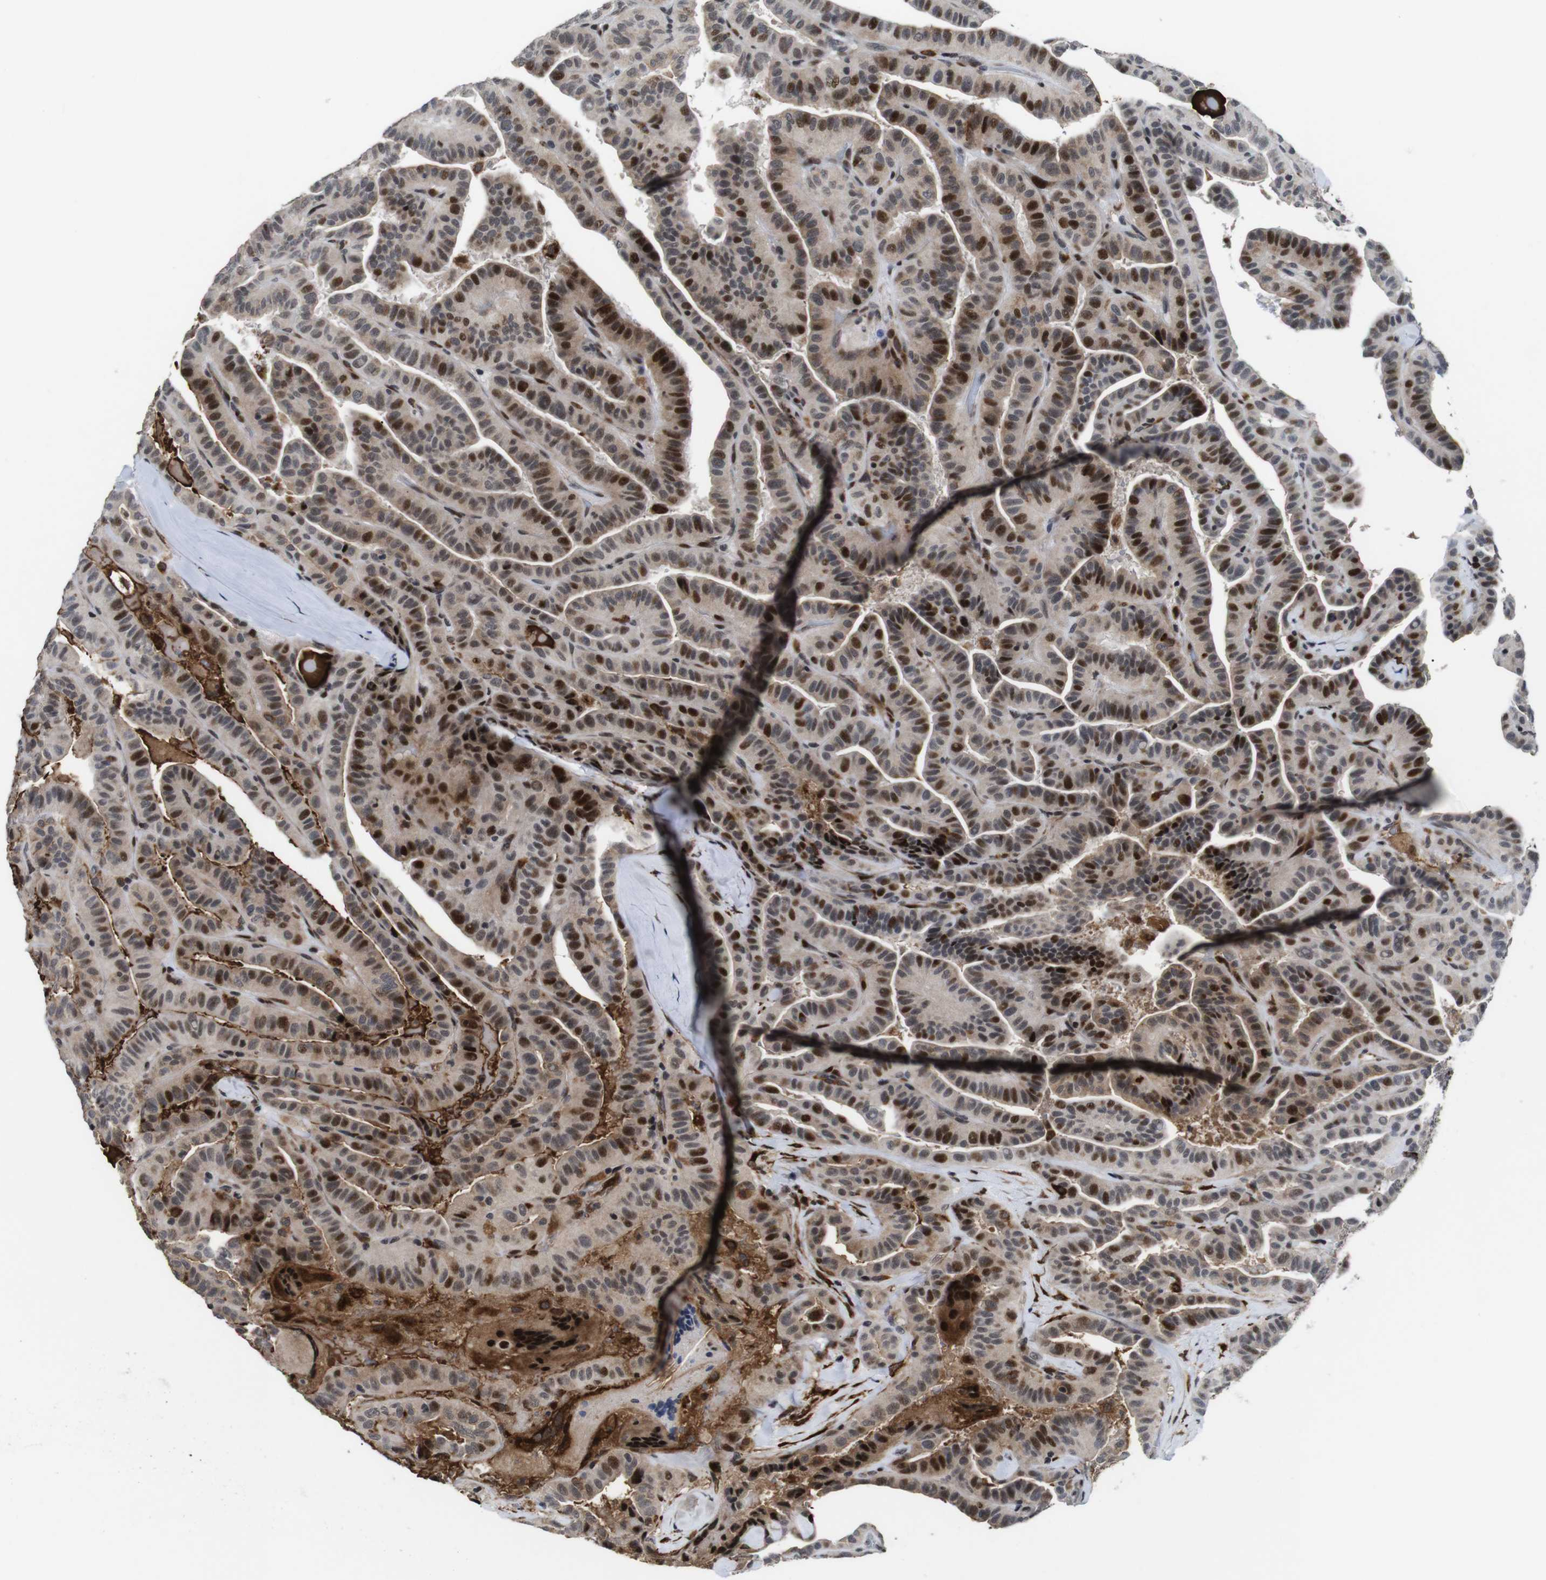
{"staining": {"intensity": "strong", "quantity": "25%-75%", "location": "nuclear"}, "tissue": "thyroid cancer", "cell_type": "Tumor cells", "image_type": "cancer", "snomed": [{"axis": "morphology", "description": "Papillary adenocarcinoma, NOS"}, {"axis": "topography", "description": "Thyroid gland"}], "caption": "Thyroid papillary adenocarcinoma stained with immunohistochemistry reveals strong nuclear expression in approximately 25%-75% of tumor cells.", "gene": "EIF4G1", "patient": {"sex": "male", "age": 77}}